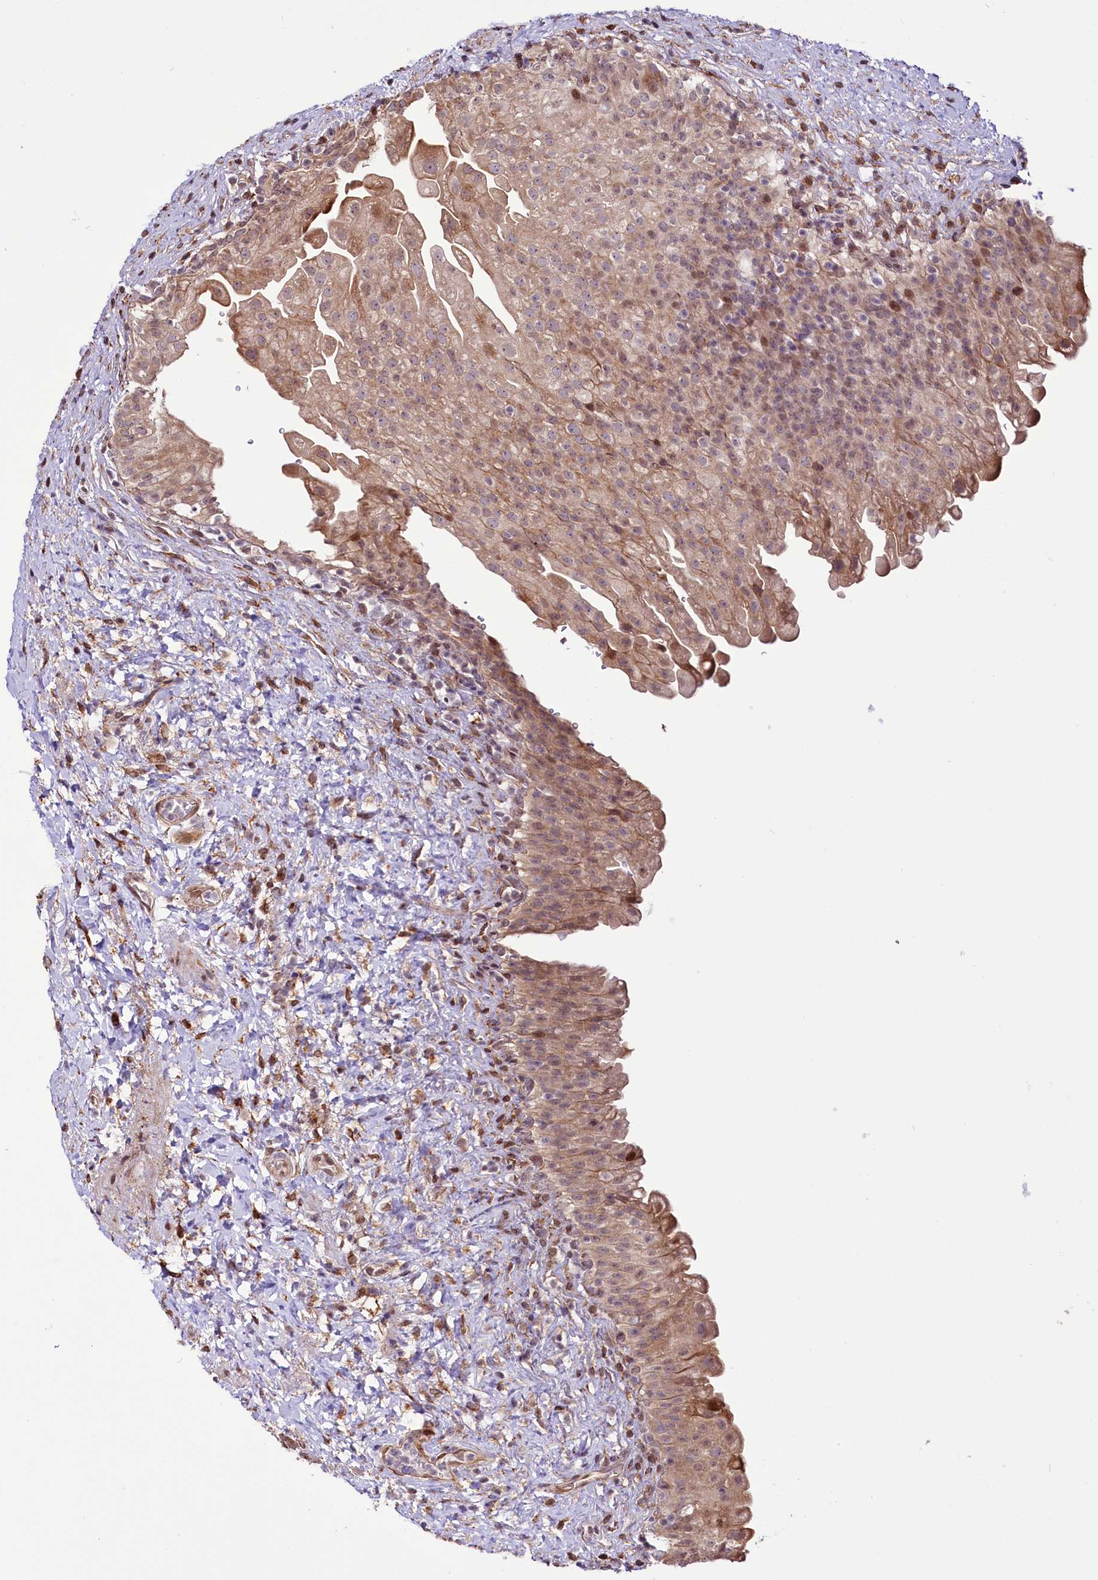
{"staining": {"intensity": "moderate", "quantity": ">75%", "location": "cytoplasmic/membranous"}, "tissue": "urinary bladder", "cell_type": "Urothelial cells", "image_type": "normal", "snomed": [{"axis": "morphology", "description": "Normal tissue, NOS"}, {"axis": "topography", "description": "Urinary bladder"}], "caption": "This is a micrograph of immunohistochemistry staining of unremarkable urinary bladder, which shows moderate positivity in the cytoplasmic/membranous of urothelial cells.", "gene": "CUTC", "patient": {"sex": "female", "age": 27}}